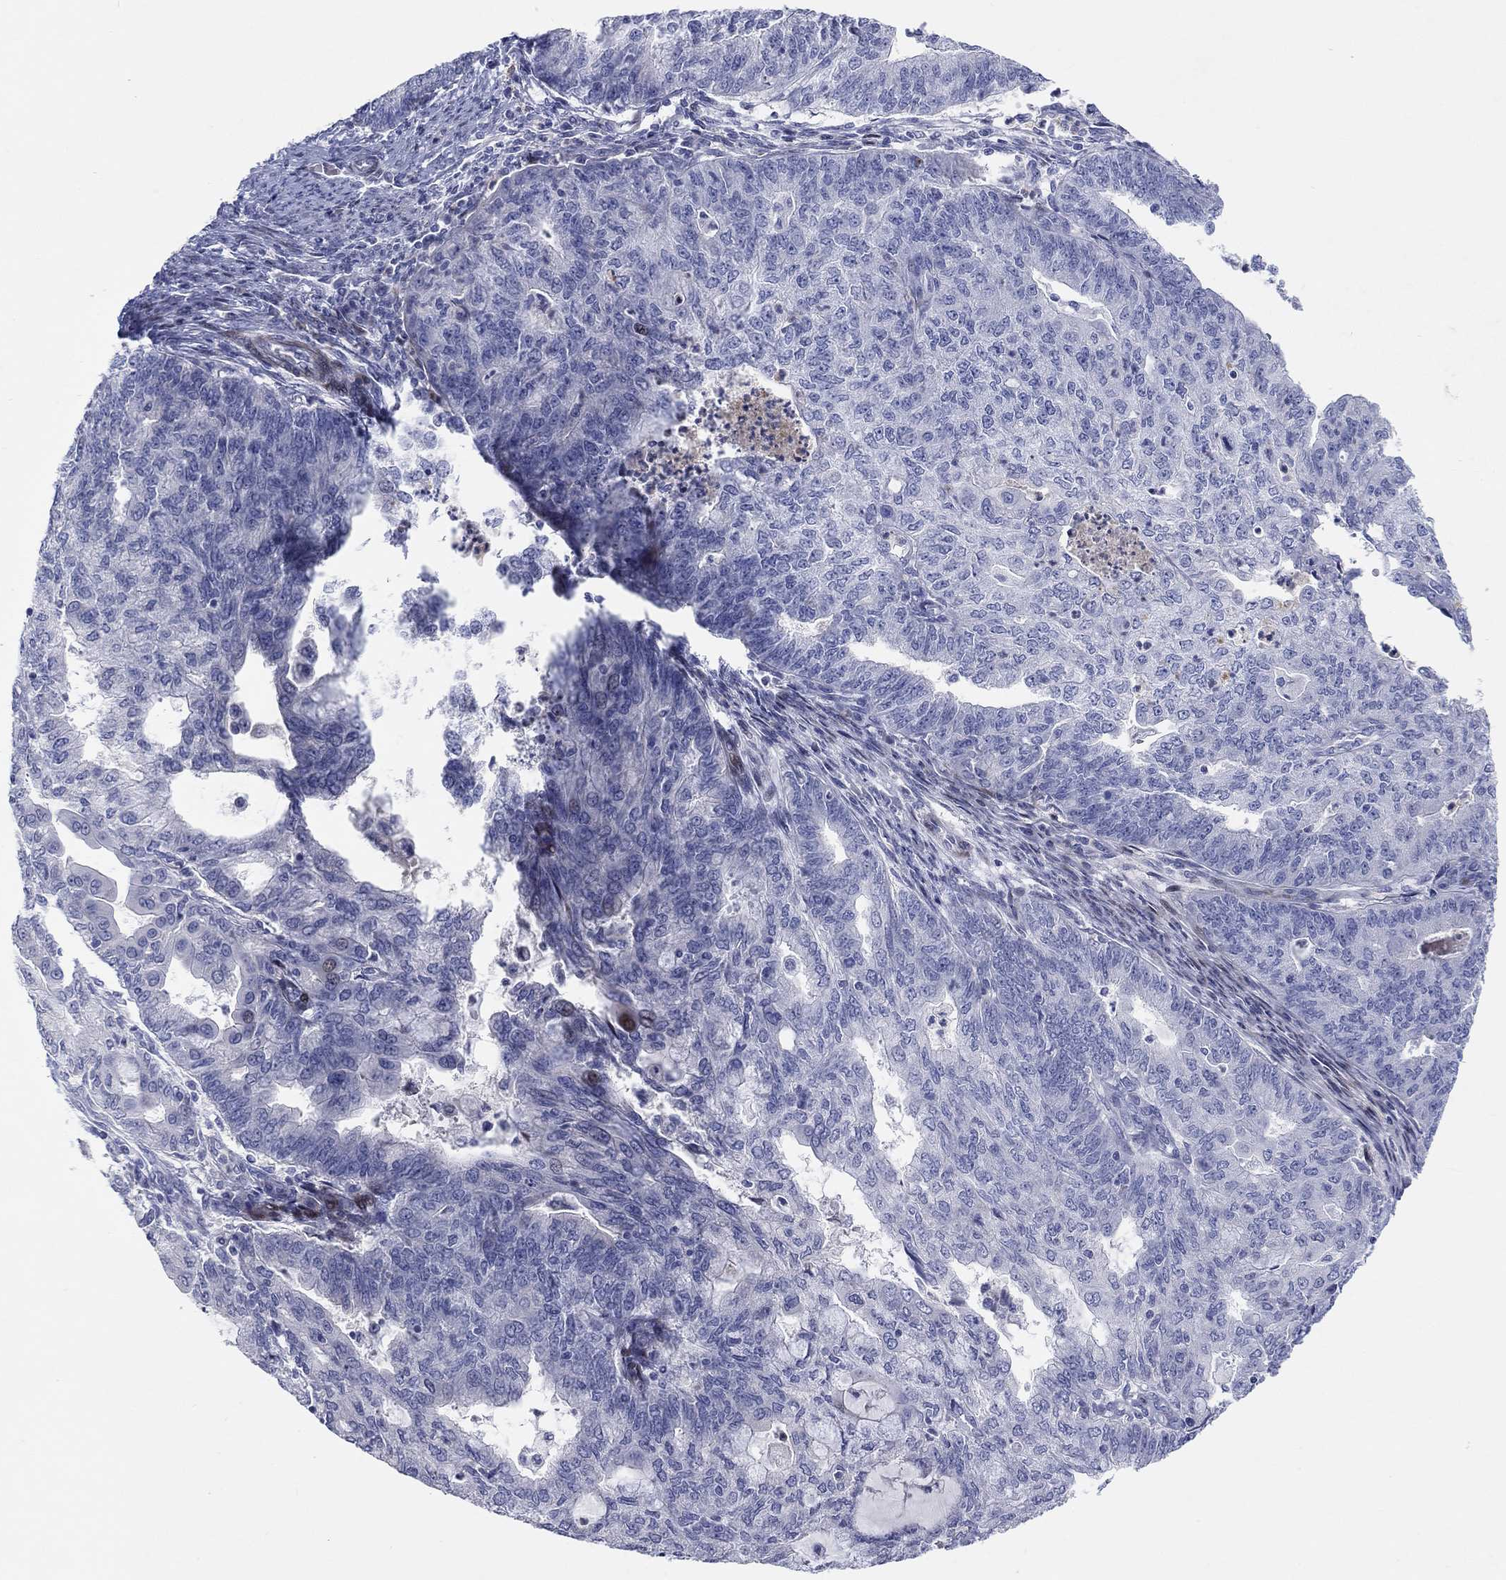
{"staining": {"intensity": "negative", "quantity": "none", "location": "none"}, "tissue": "endometrial cancer", "cell_type": "Tumor cells", "image_type": "cancer", "snomed": [{"axis": "morphology", "description": "Adenocarcinoma, NOS"}, {"axis": "topography", "description": "Endometrium"}], "caption": "The image shows no significant staining in tumor cells of endometrial cancer. (DAB (3,3'-diaminobenzidine) immunohistochemistry, high magnification).", "gene": "ARHGAP36", "patient": {"sex": "female", "age": 82}}